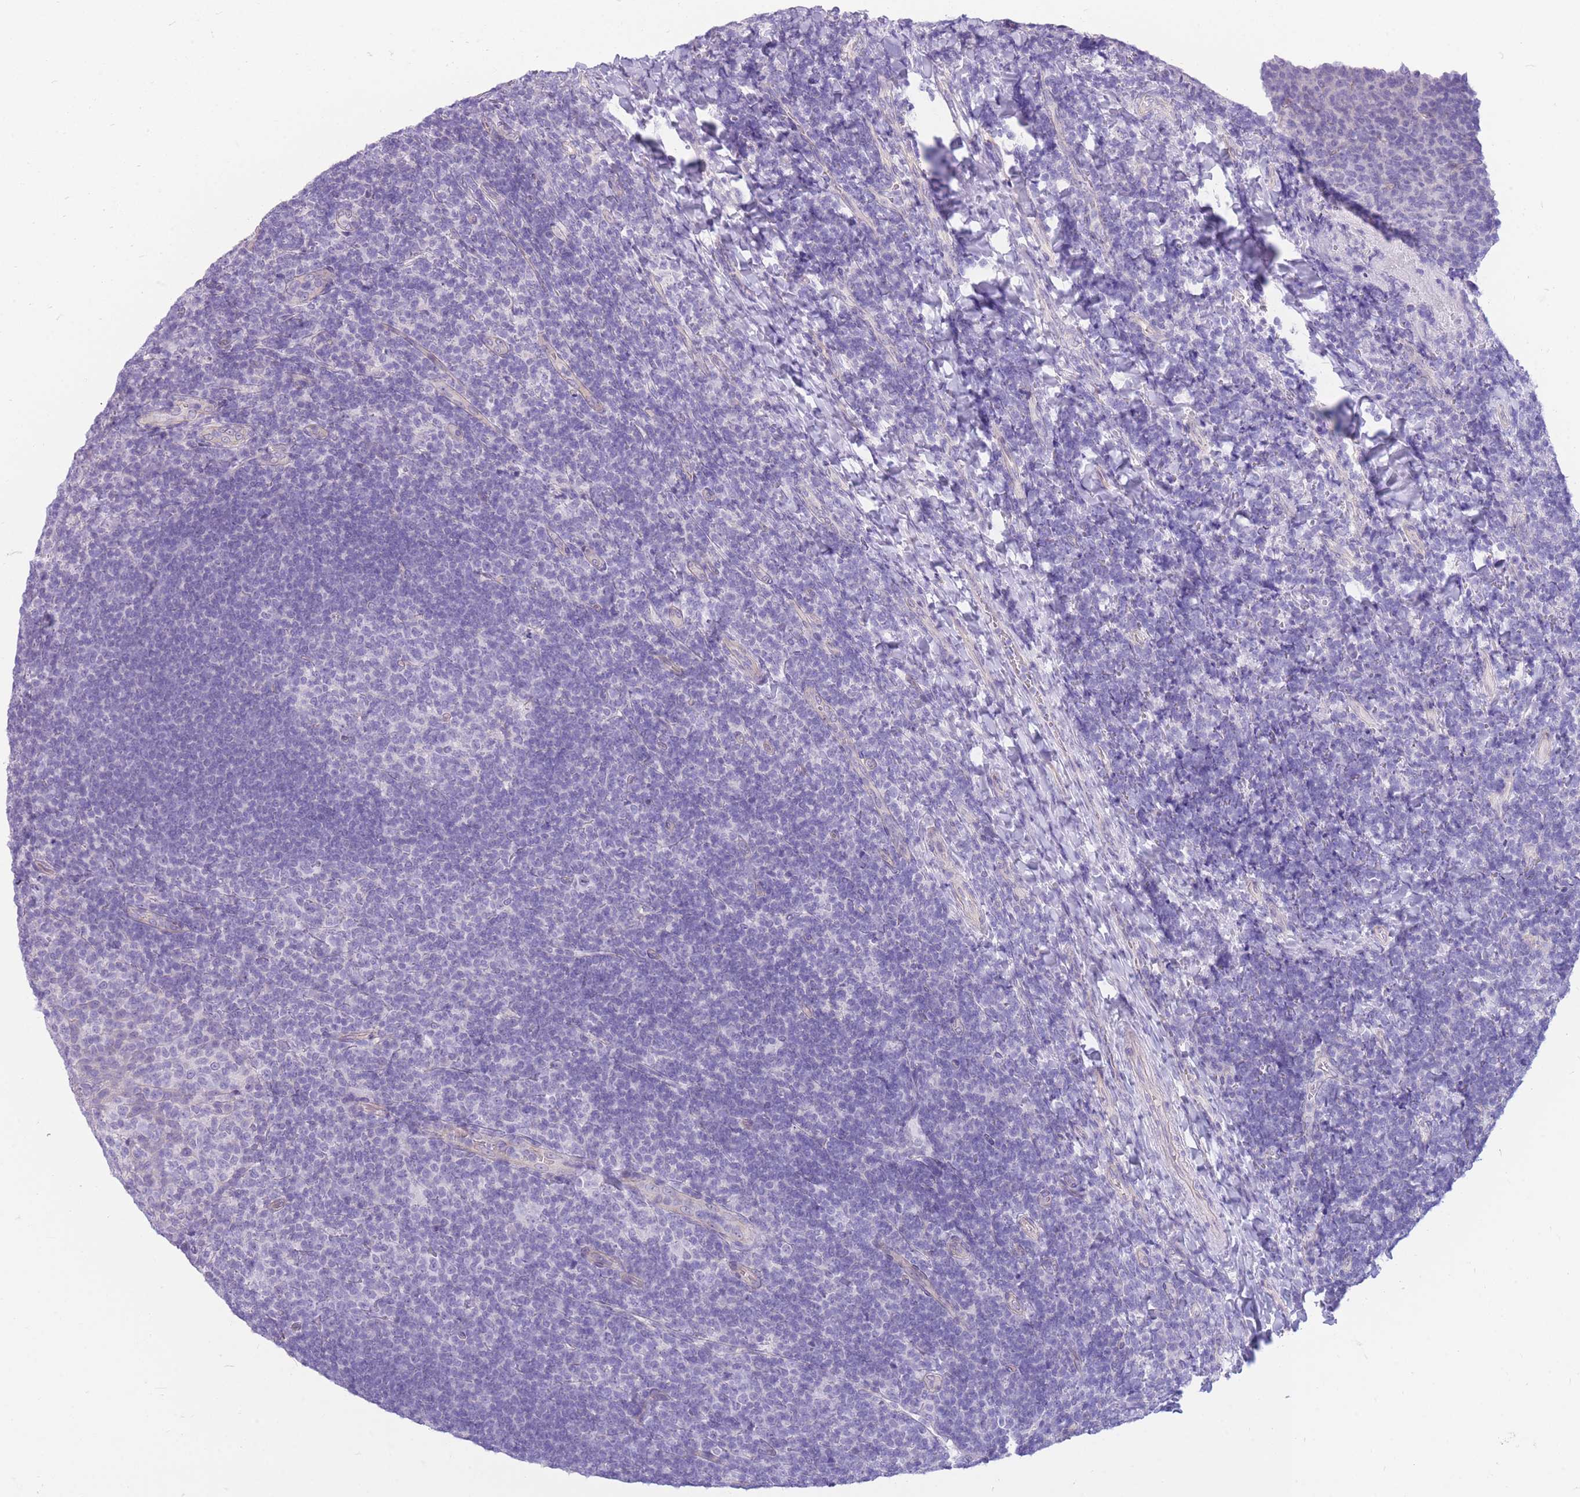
{"staining": {"intensity": "negative", "quantity": "none", "location": "none"}, "tissue": "tonsil", "cell_type": "Germinal center cells", "image_type": "normal", "snomed": [{"axis": "morphology", "description": "Normal tissue, NOS"}, {"axis": "topography", "description": "Tonsil"}], "caption": "Immunohistochemical staining of normal tonsil demonstrates no significant positivity in germinal center cells. Nuclei are stained in blue.", "gene": "ZNF311", "patient": {"sex": "female", "age": 10}}